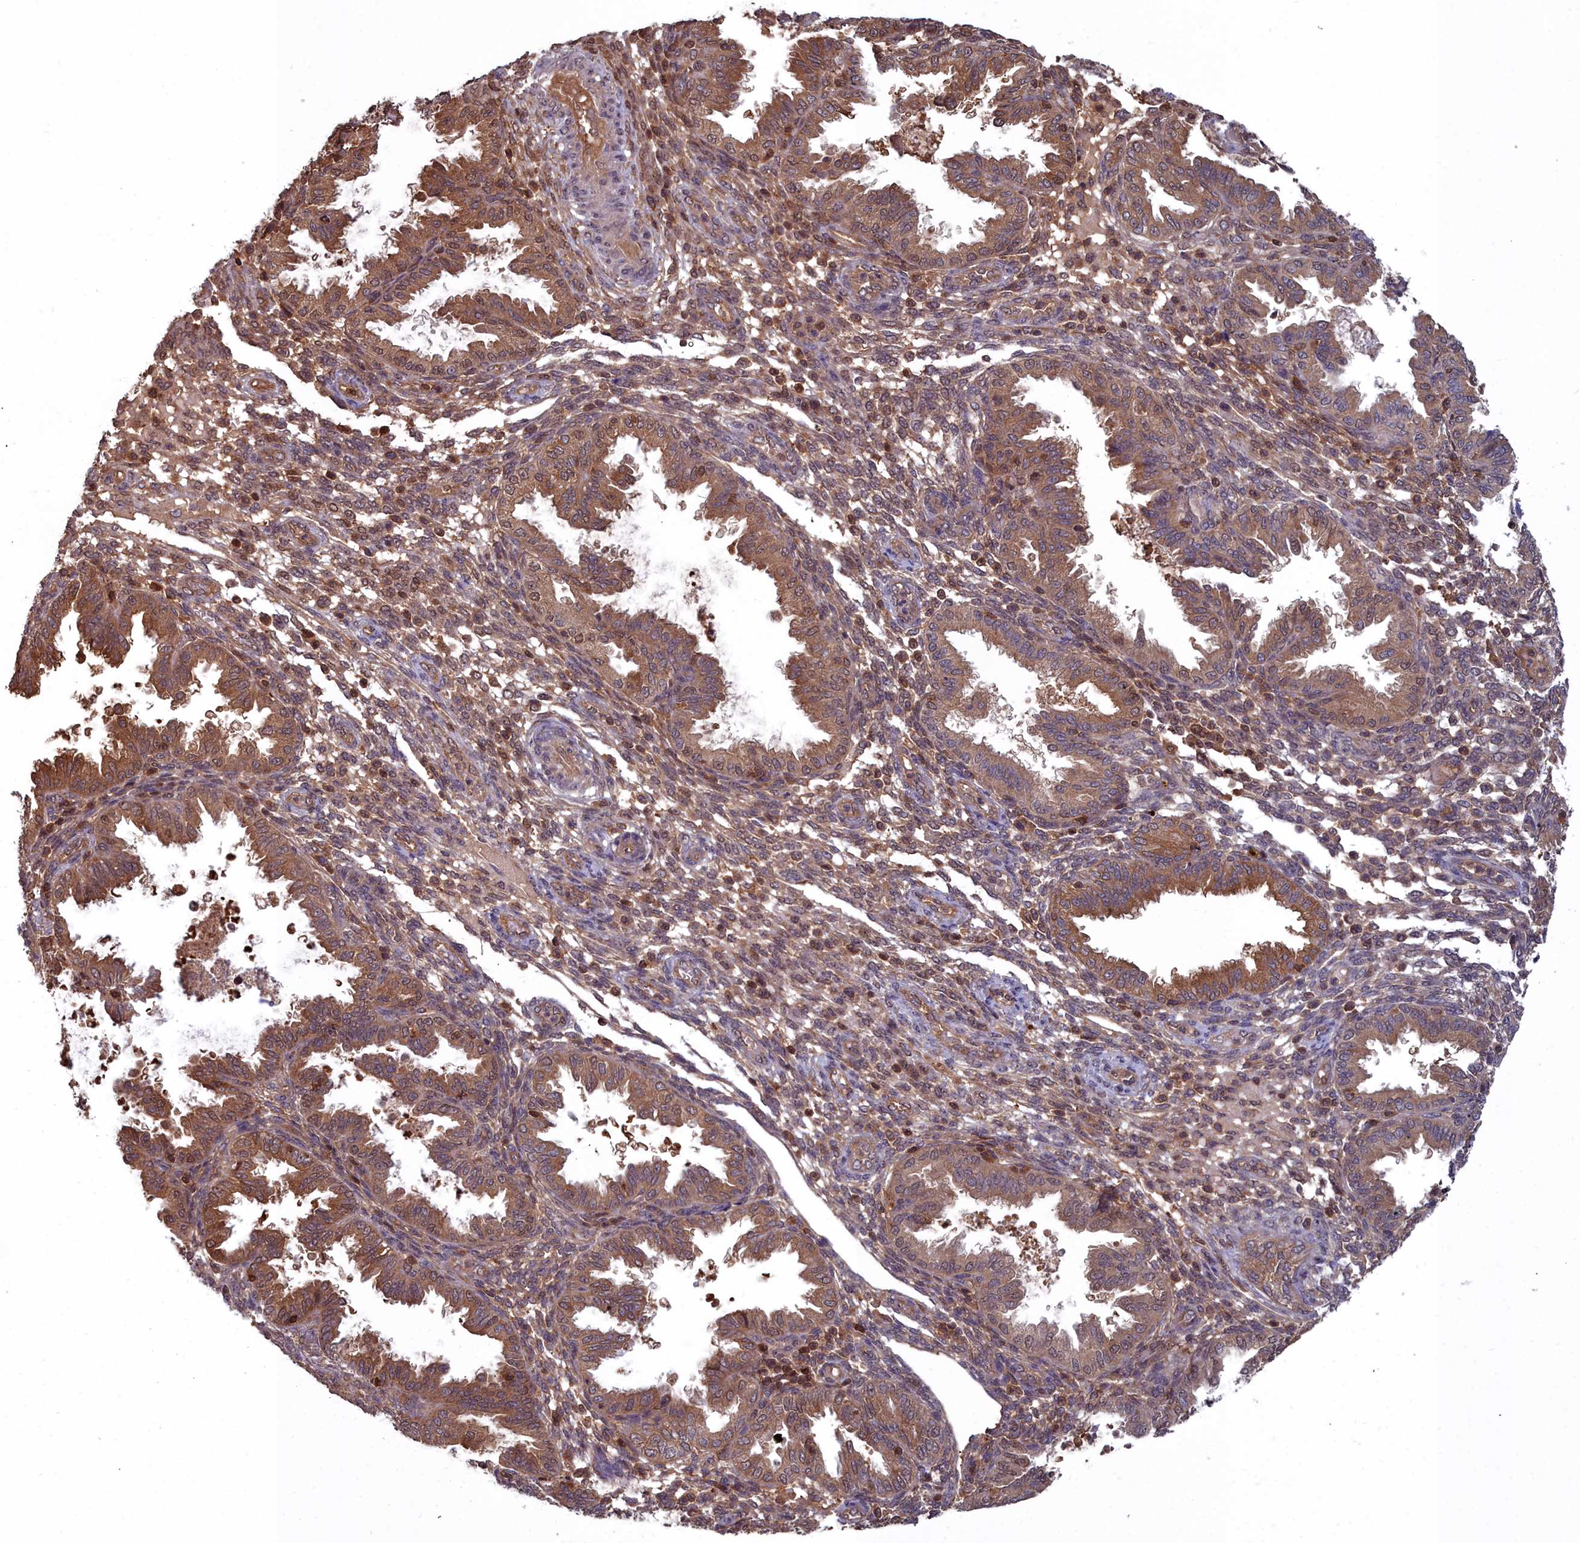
{"staining": {"intensity": "moderate", "quantity": "25%-75%", "location": "cytoplasmic/membranous"}, "tissue": "endometrium", "cell_type": "Cells in endometrial stroma", "image_type": "normal", "snomed": [{"axis": "morphology", "description": "Normal tissue, NOS"}, {"axis": "topography", "description": "Endometrium"}], "caption": "A high-resolution micrograph shows immunohistochemistry staining of benign endometrium, which reveals moderate cytoplasmic/membranous staining in approximately 25%-75% of cells in endometrial stroma.", "gene": "GFRA2", "patient": {"sex": "female", "age": 33}}